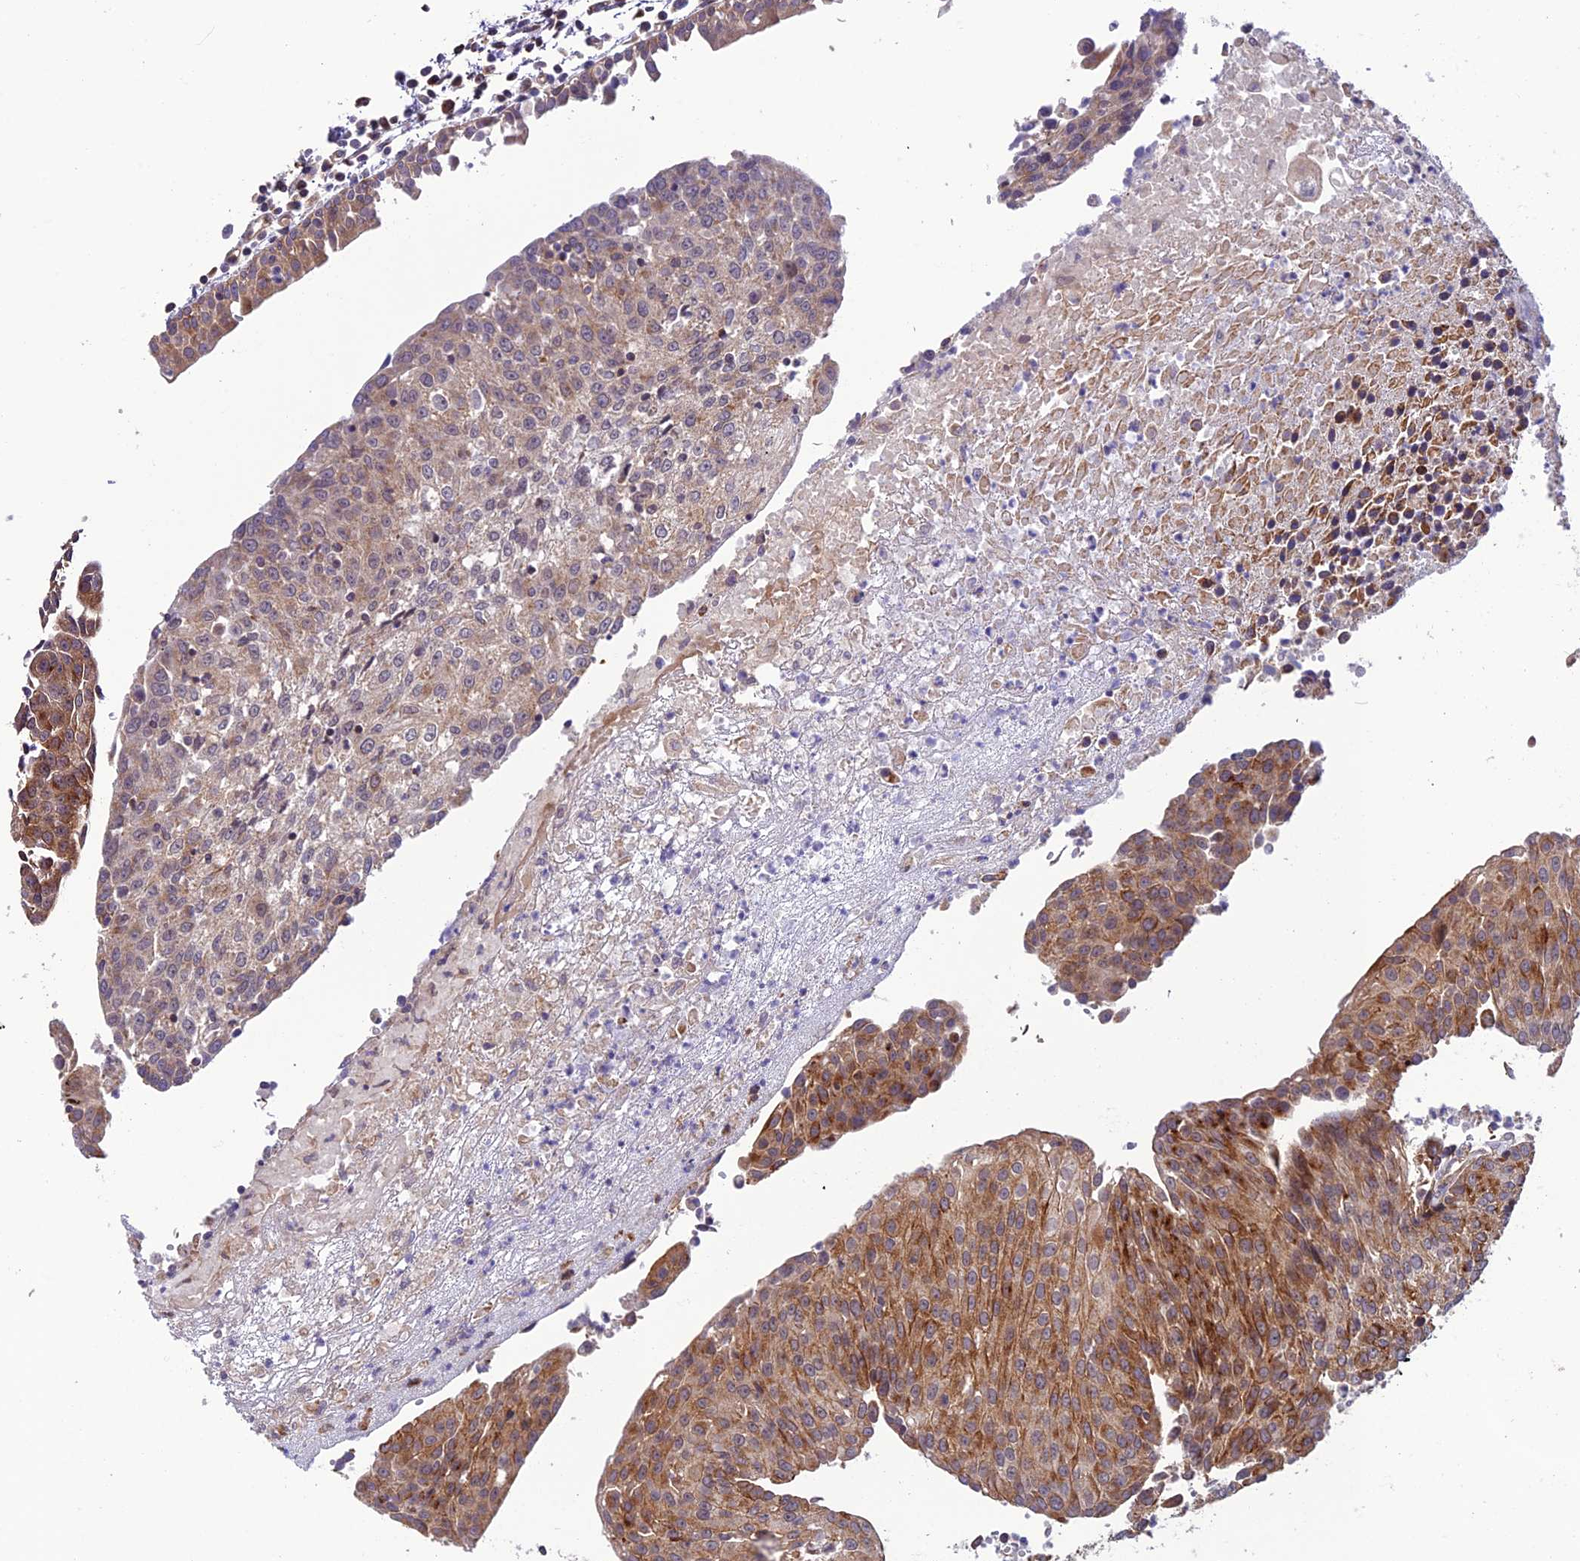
{"staining": {"intensity": "moderate", "quantity": "25%-75%", "location": "cytoplasmic/membranous"}, "tissue": "urothelial cancer", "cell_type": "Tumor cells", "image_type": "cancer", "snomed": [{"axis": "morphology", "description": "Urothelial carcinoma, High grade"}, {"axis": "topography", "description": "Urinary bladder"}], "caption": "Immunohistochemistry (IHC) of urothelial cancer exhibits medium levels of moderate cytoplasmic/membranous positivity in approximately 25%-75% of tumor cells.", "gene": "TNIP3", "patient": {"sex": "female", "age": 85}}